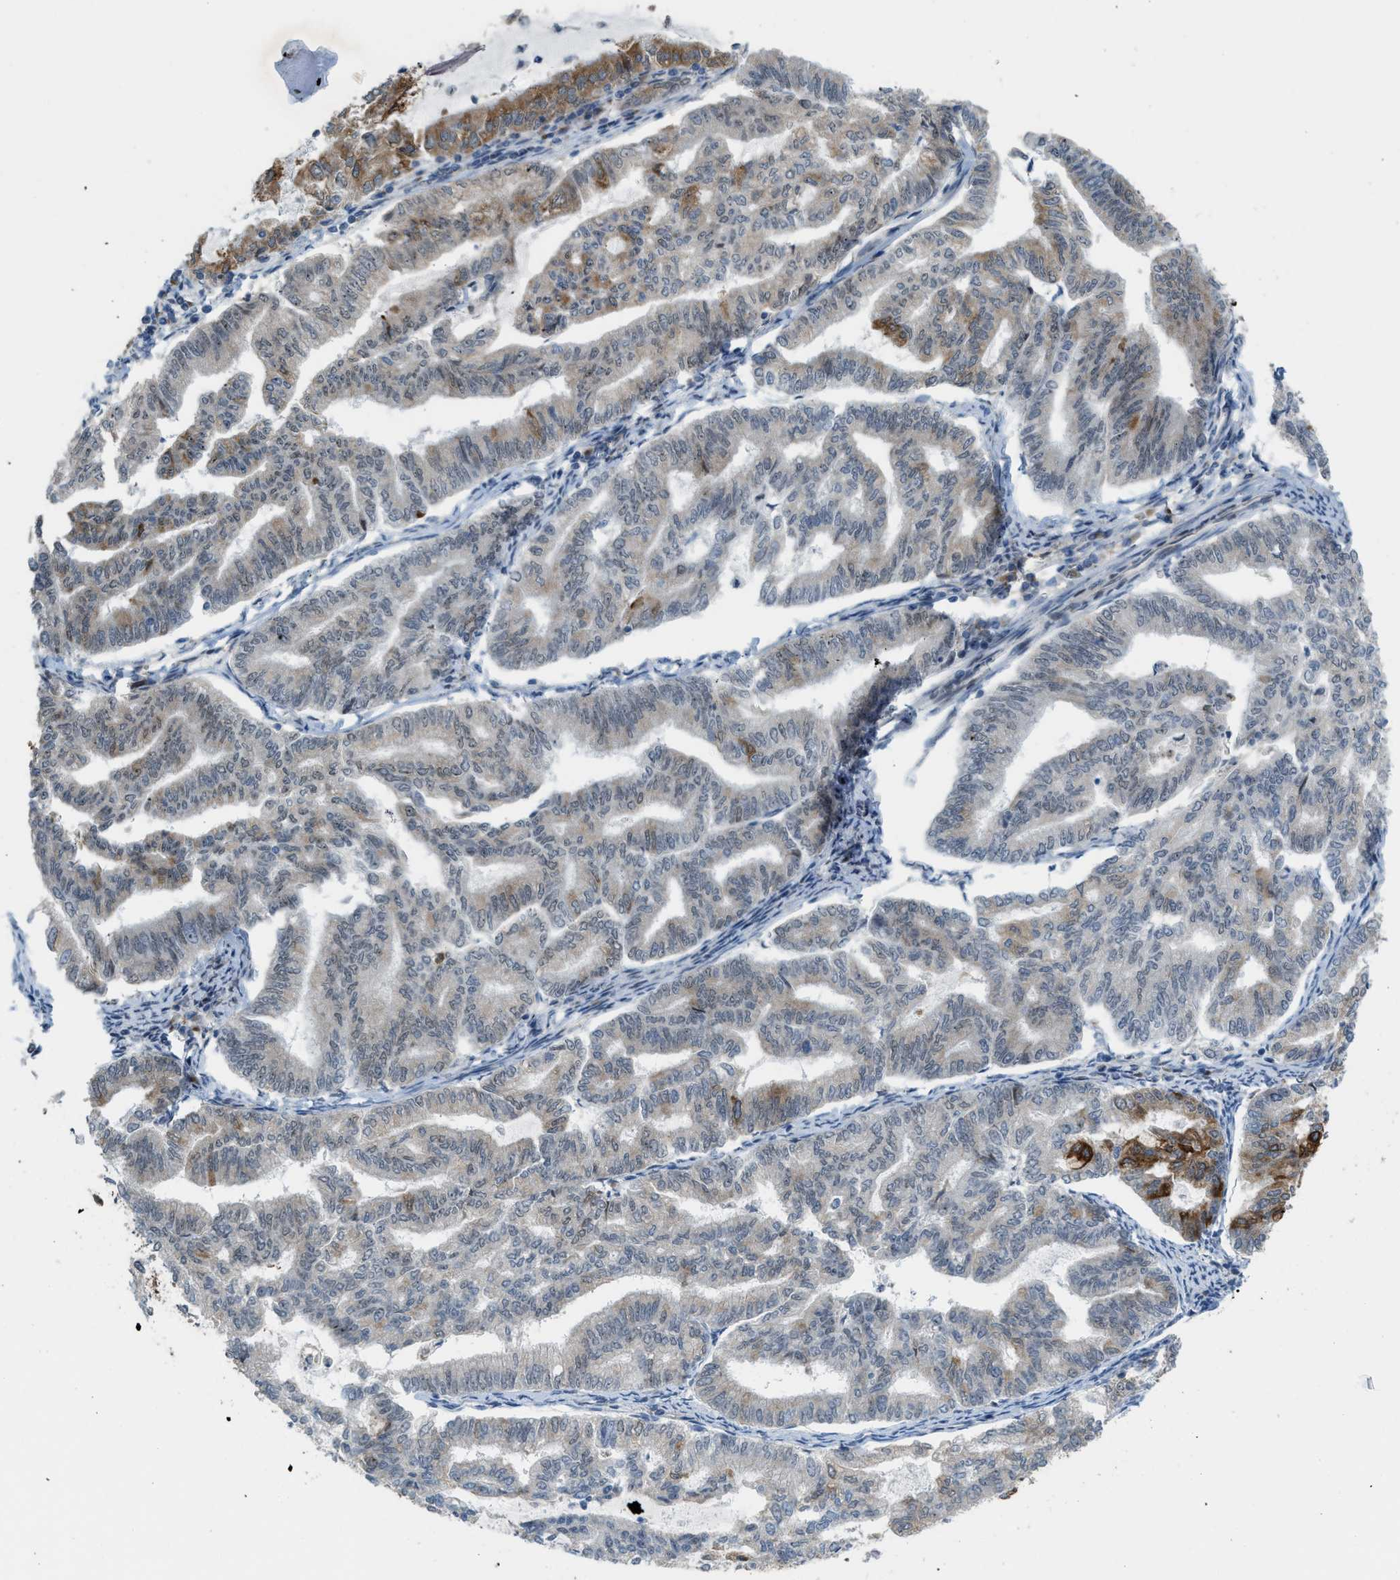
{"staining": {"intensity": "moderate", "quantity": "<25%", "location": "cytoplasmic/membranous"}, "tissue": "endometrial cancer", "cell_type": "Tumor cells", "image_type": "cancer", "snomed": [{"axis": "morphology", "description": "Adenocarcinoma, NOS"}, {"axis": "topography", "description": "Endometrium"}], "caption": "About <25% of tumor cells in endometrial cancer exhibit moderate cytoplasmic/membranous protein positivity as visualized by brown immunohistochemical staining.", "gene": "DIPK1A", "patient": {"sex": "female", "age": 79}}